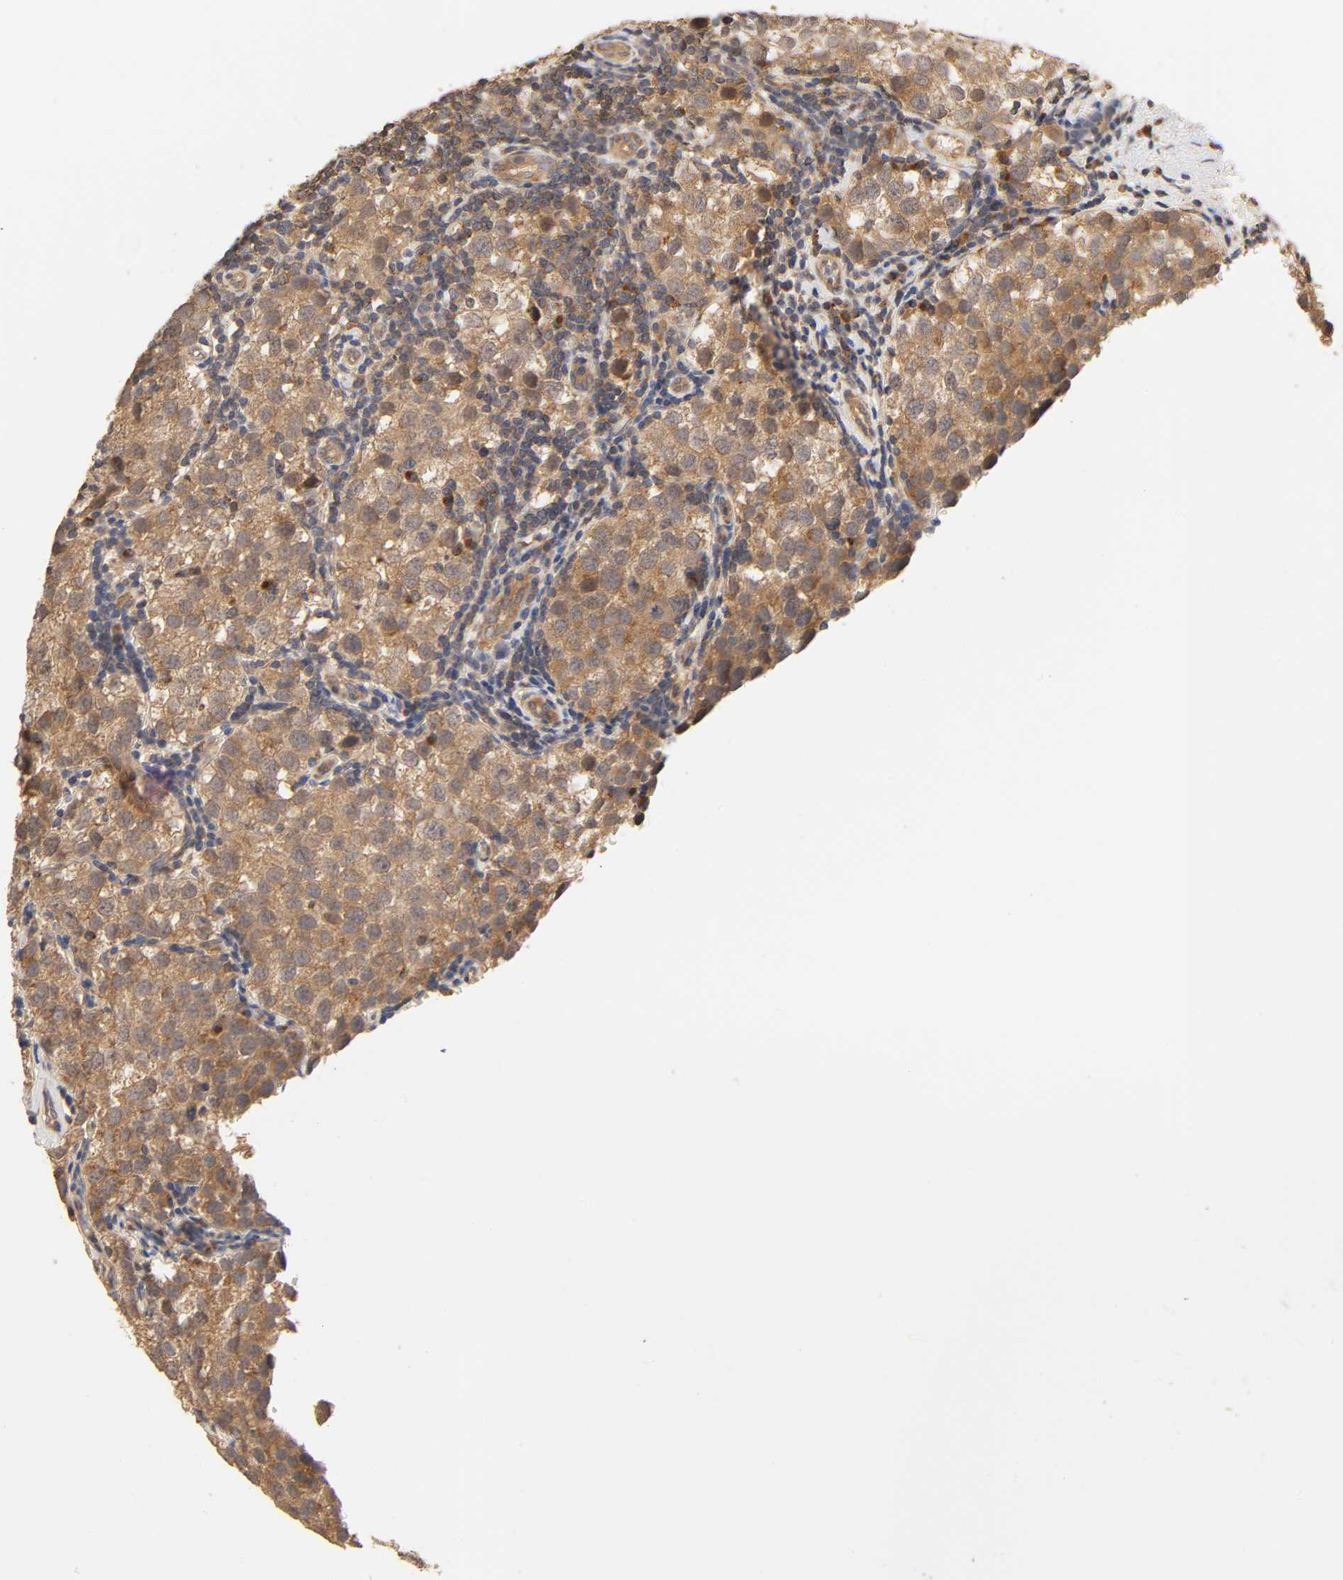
{"staining": {"intensity": "strong", "quantity": ">75%", "location": "cytoplasmic/membranous"}, "tissue": "testis cancer", "cell_type": "Tumor cells", "image_type": "cancer", "snomed": [{"axis": "morphology", "description": "Seminoma, NOS"}, {"axis": "topography", "description": "Testis"}], "caption": "Testis cancer stained for a protein demonstrates strong cytoplasmic/membranous positivity in tumor cells. The protein is stained brown, and the nuclei are stained in blue (DAB IHC with brightfield microscopy, high magnification).", "gene": "EPS8", "patient": {"sex": "male", "age": 39}}